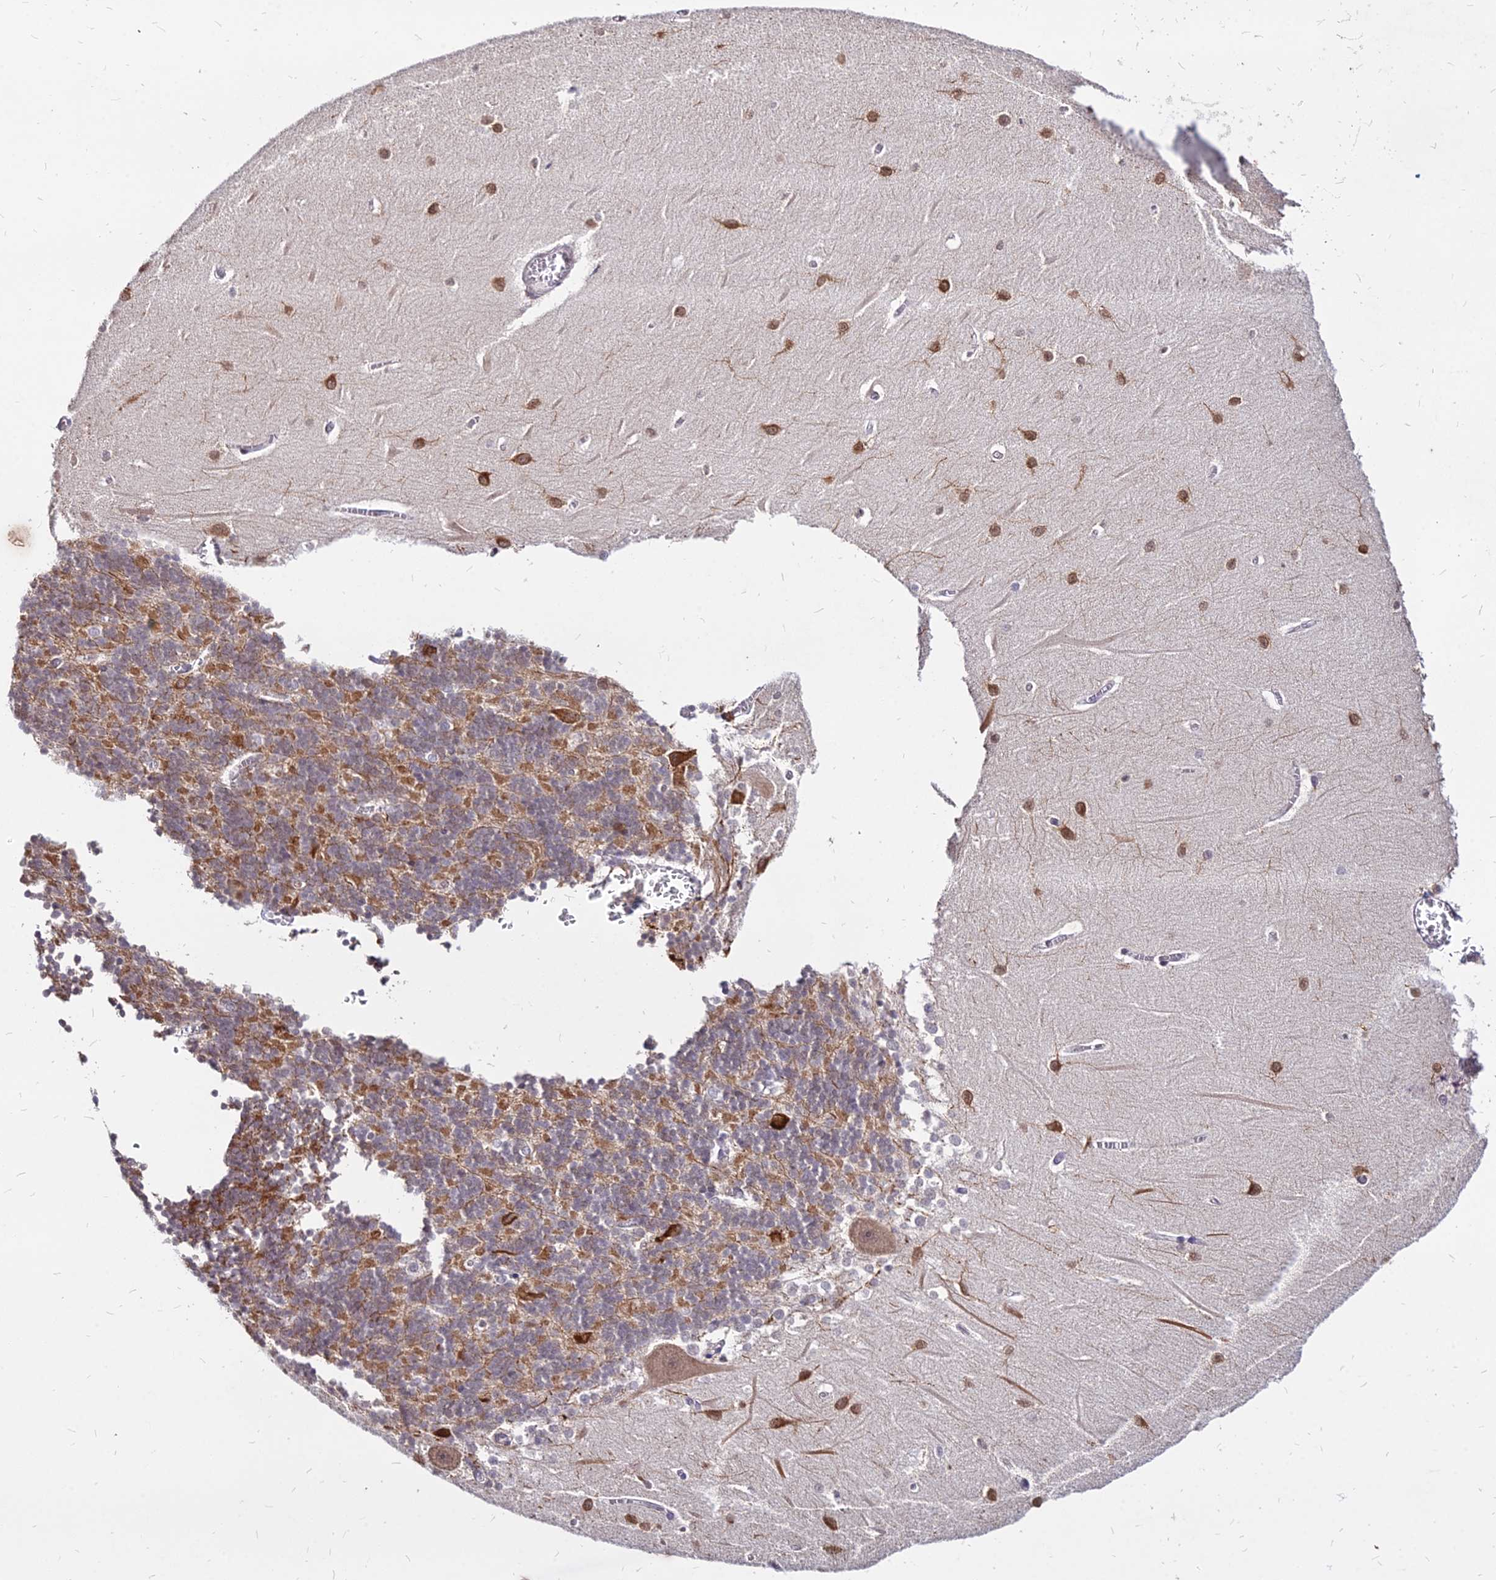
{"staining": {"intensity": "moderate", "quantity": "25%-75%", "location": "cytoplasmic/membranous"}, "tissue": "cerebellum", "cell_type": "Cells in granular layer", "image_type": "normal", "snomed": [{"axis": "morphology", "description": "Normal tissue, NOS"}, {"axis": "topography", "description": "Cerebellum"}], "caption": "A medium amount of moderate cytoplasmic/membranous expression is identified in approximately 25%-75% of cells in granular layer in benign cerebellum.", "gene": "C11orf68", "patient": {"sex": "male", "age": 37}}